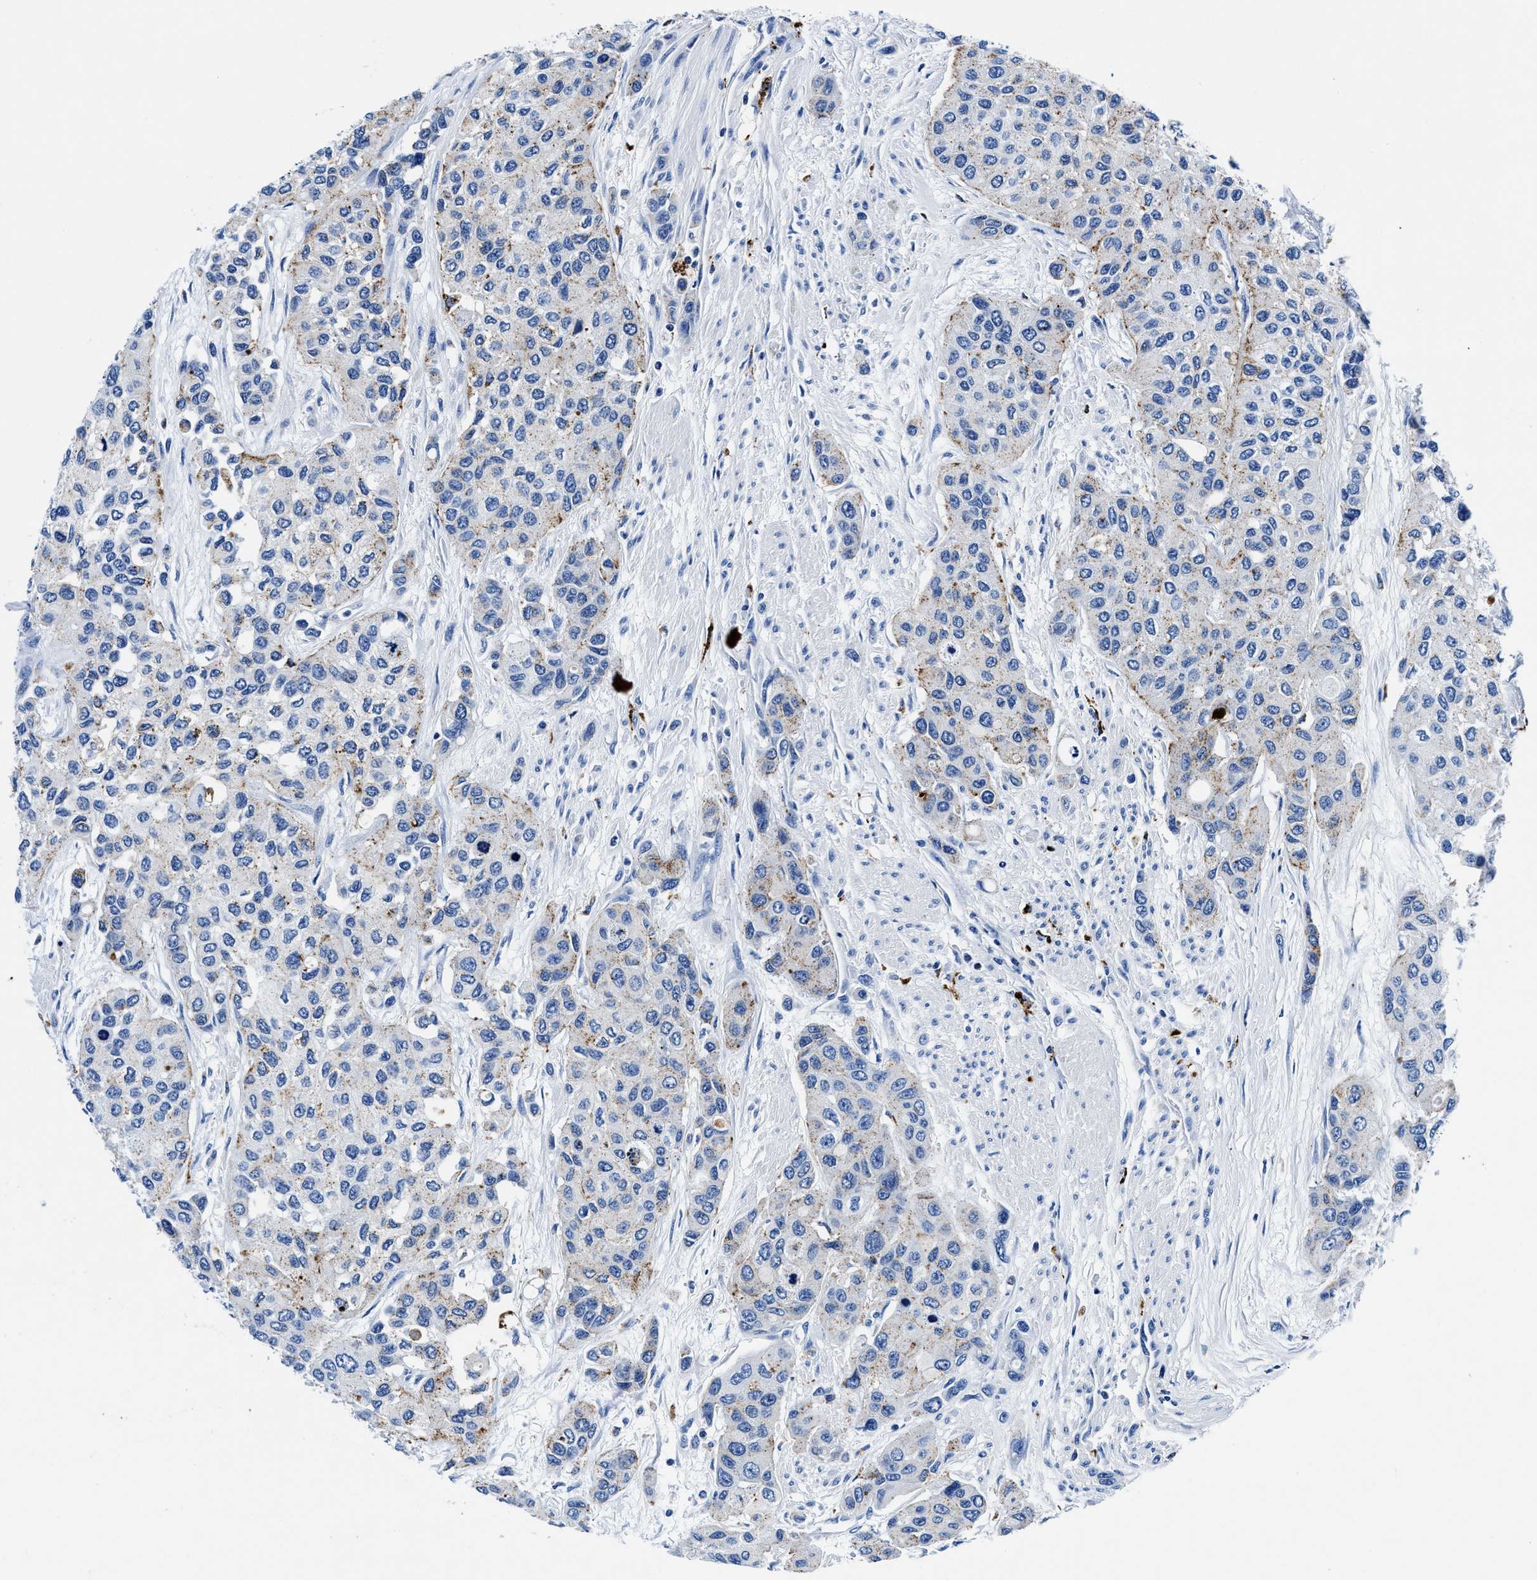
{"staining": {"intensity": "weak", "quantity": "<25%", "location": "cytoplasmic/membranous"}, "tissue": "urothelial cancer", "cell_type": "Tumor cells", "image_type": "cancer", "snomed": [{"axis": "morphology", "description": "Urothelial carcinoma, High grade"}, {"axis": "topography", "description": "Urinary bladder"}], "caption": "This is an IHC micrograph of human urothelial carcinoma (high-grade). There is no positivity in tumor cells.", "gene": "OR14K1", "patient": {"sex": "female", "age": 56}}